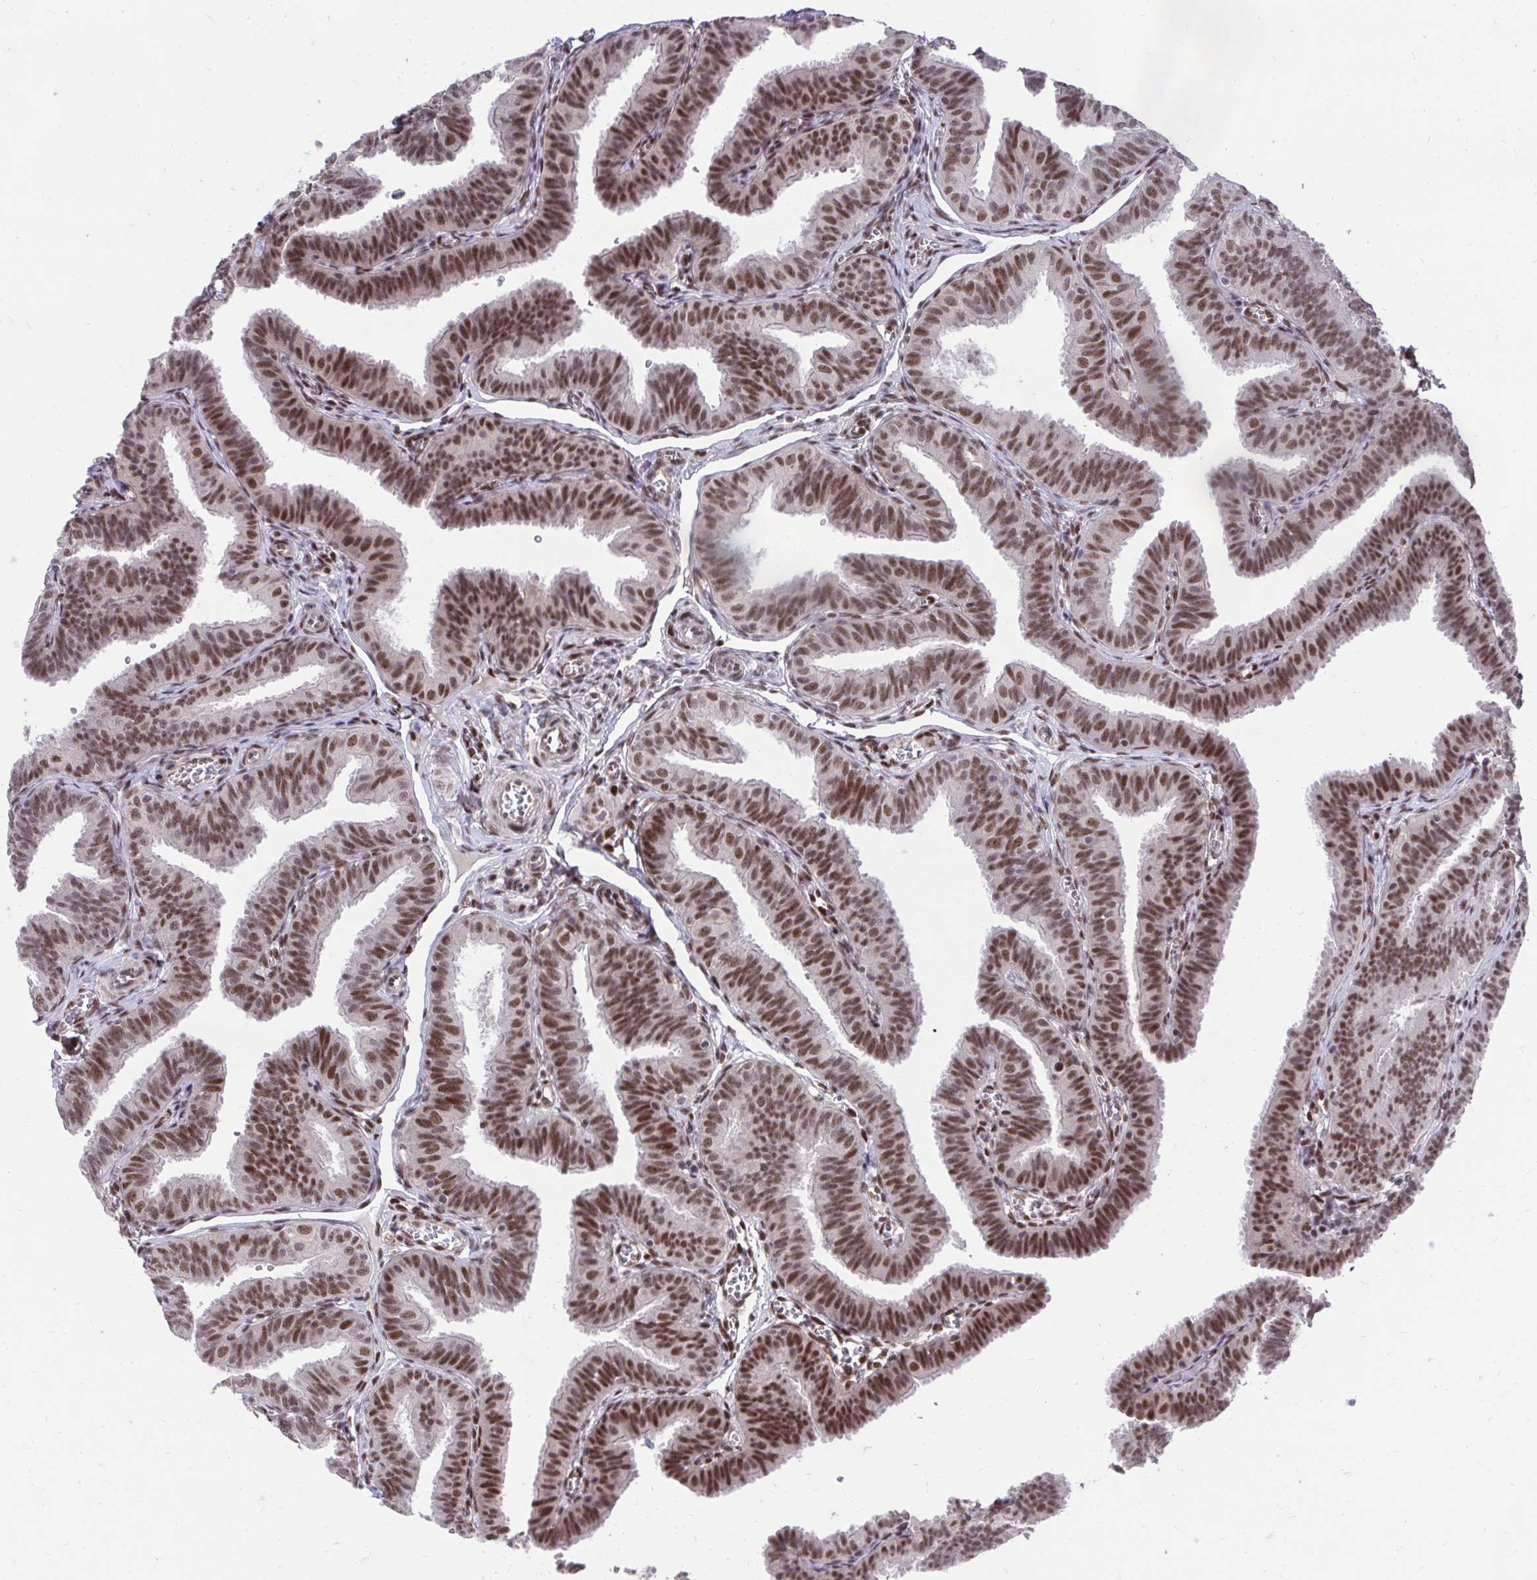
{"staining": {"intensity": "strong", "quantity": ">75%", "location": "nuclear"}, "tissue": "fallopian tube", "cell_type": "Glandular cells", "image_type": "normal", "snomed": [{"axis": "morphology", "description": "Normal tissue, NOS"}, {"axis": "topography", "description": "Fallopian tube"}], "caption": "Fallopian tube stained with a brown dye demonstrates strong nuclear positive staining in about >75% of glandular cells.", "gene": "HOXA4", "patient": {"sex": "female", "age": 25}}